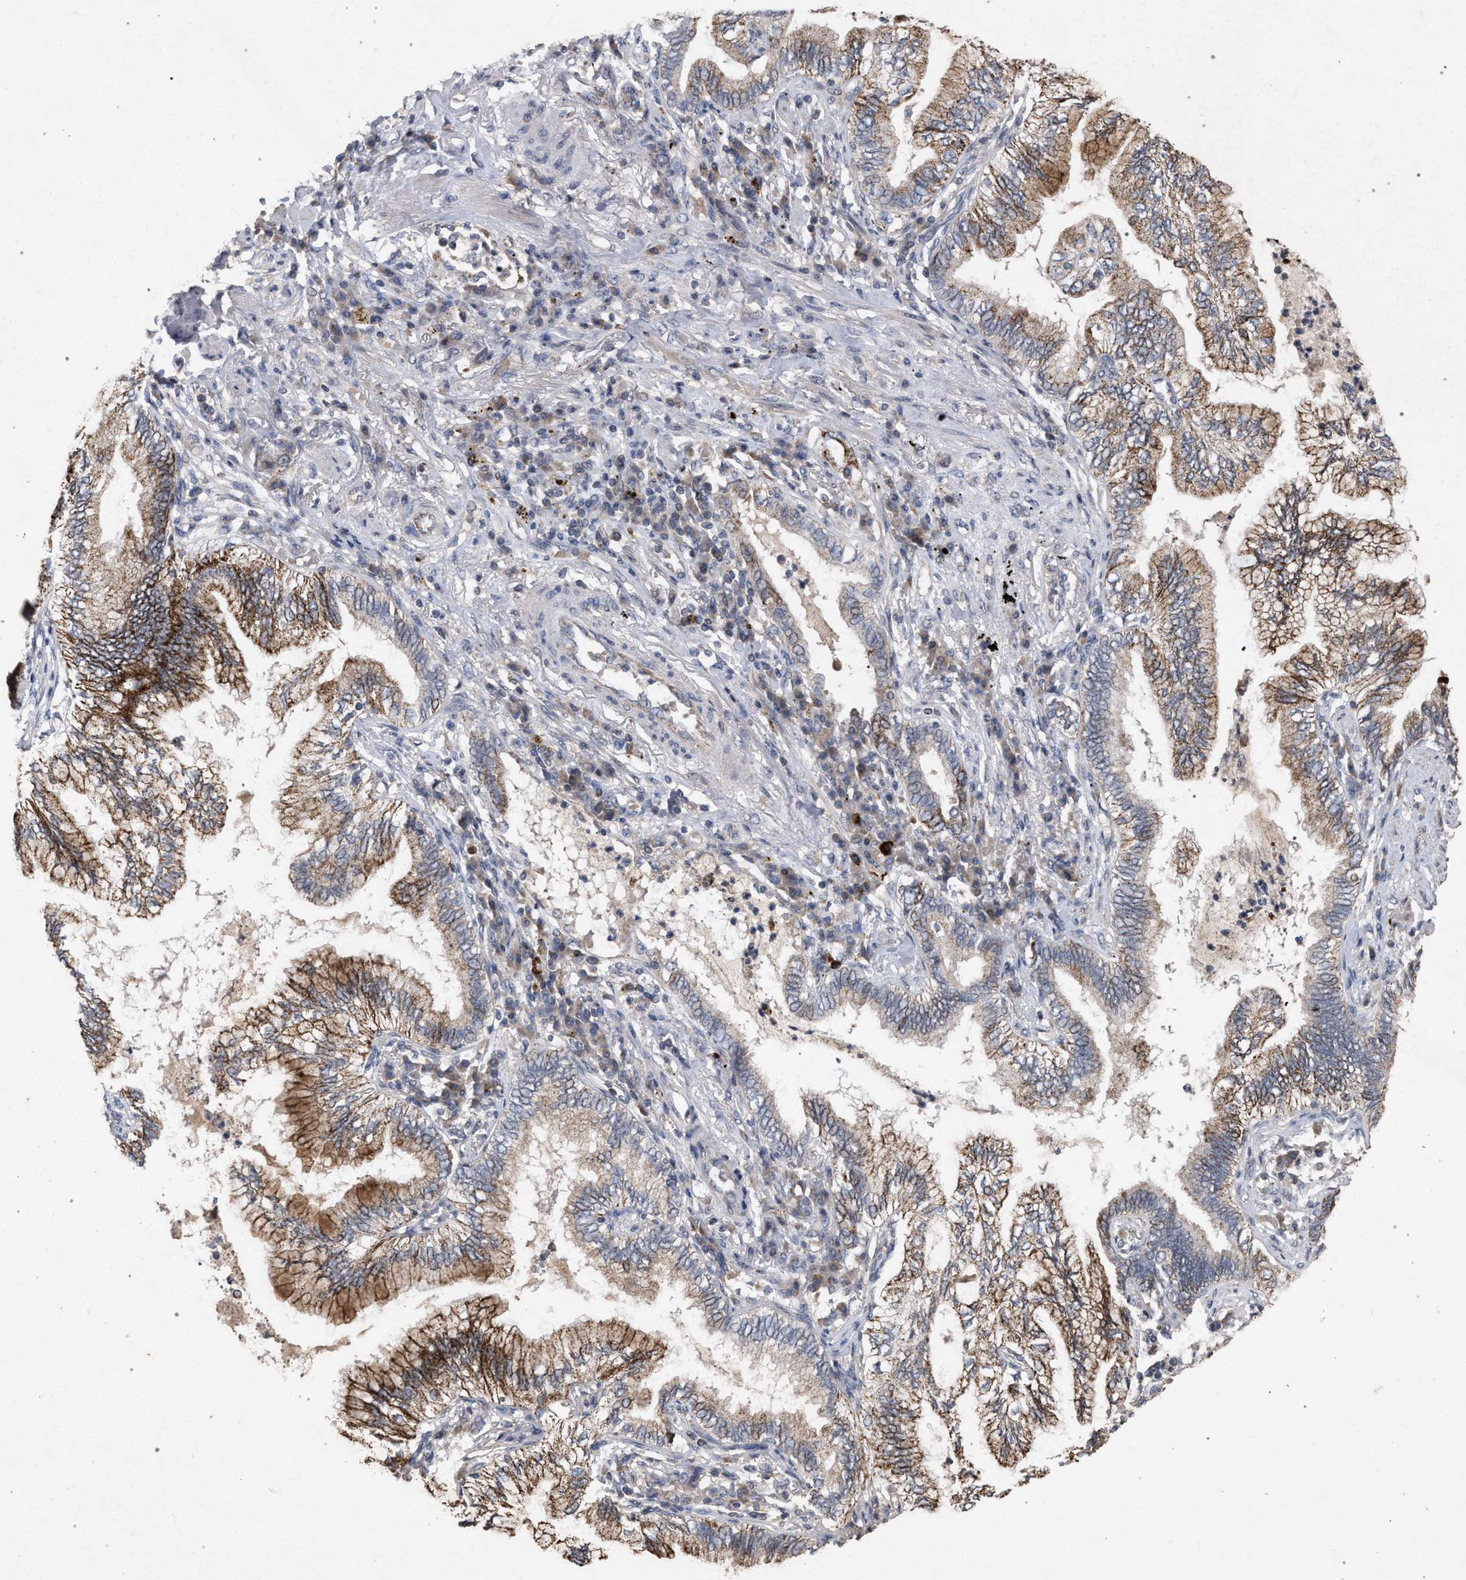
{"staining": {"intensity": "moderate", "quantity": ">75%", "location": "cytoplasmic/membranous"}, "tissue": "lung cancer", "cell_type": "Tumor cells", "image_type": "cancer", "snomed": [{"axis": "morphology", "description": "Normal tissue, NOS"}, {"axis": "morphology", "description": "Adenocarcinoma, NOS"}, {"axis": "topography", "description": "Bronchus"}, {"axis": "topography", "description": "Lung"}], "caption": "An IHC micrograph of tumor tissue is shown. Protein staining in brown highlights moderate cytoplasmic/membranous positivity in lung cancer within tumor cells.", "gene": "PKD2L1", "patient": {"sex": "female", "age": 70}}